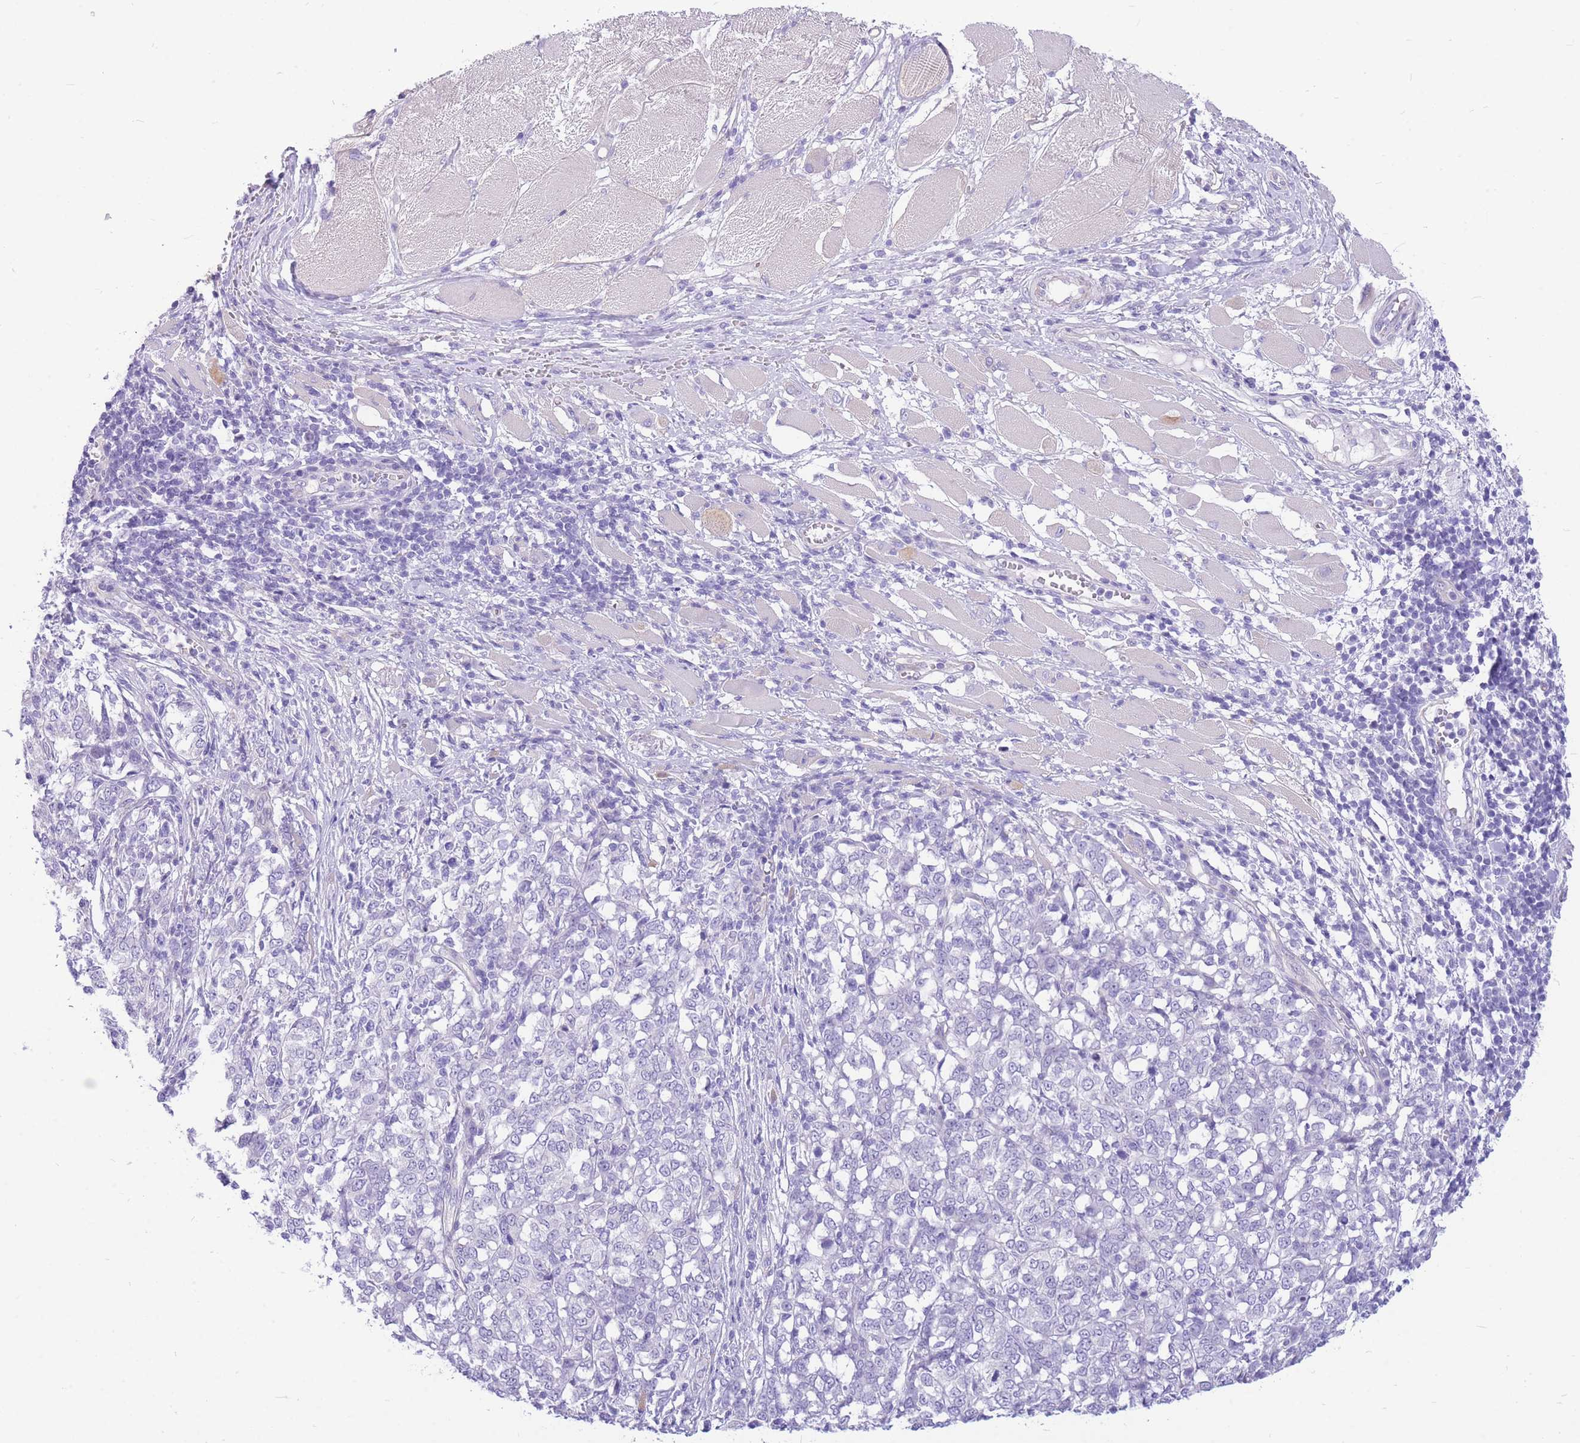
{"staining": {"intensity": "negative", "quantity": "none", "location": "none"}, "tissue": "melanoma", "cell_type": "Tumor cells", "image_type": "cancer", "snomed": [{"axis": "morphology", "description": "Malignant melanoma, NOS"}, {"axis": "topography", "description": "Skin"}], "caption": "Immunohistochemical staining of melanoma displays no significant staining in tumor cells. Nuclei are stained in blue.", "gene": "ZNF311", "patient": {"sex": "female", "age": 72}}